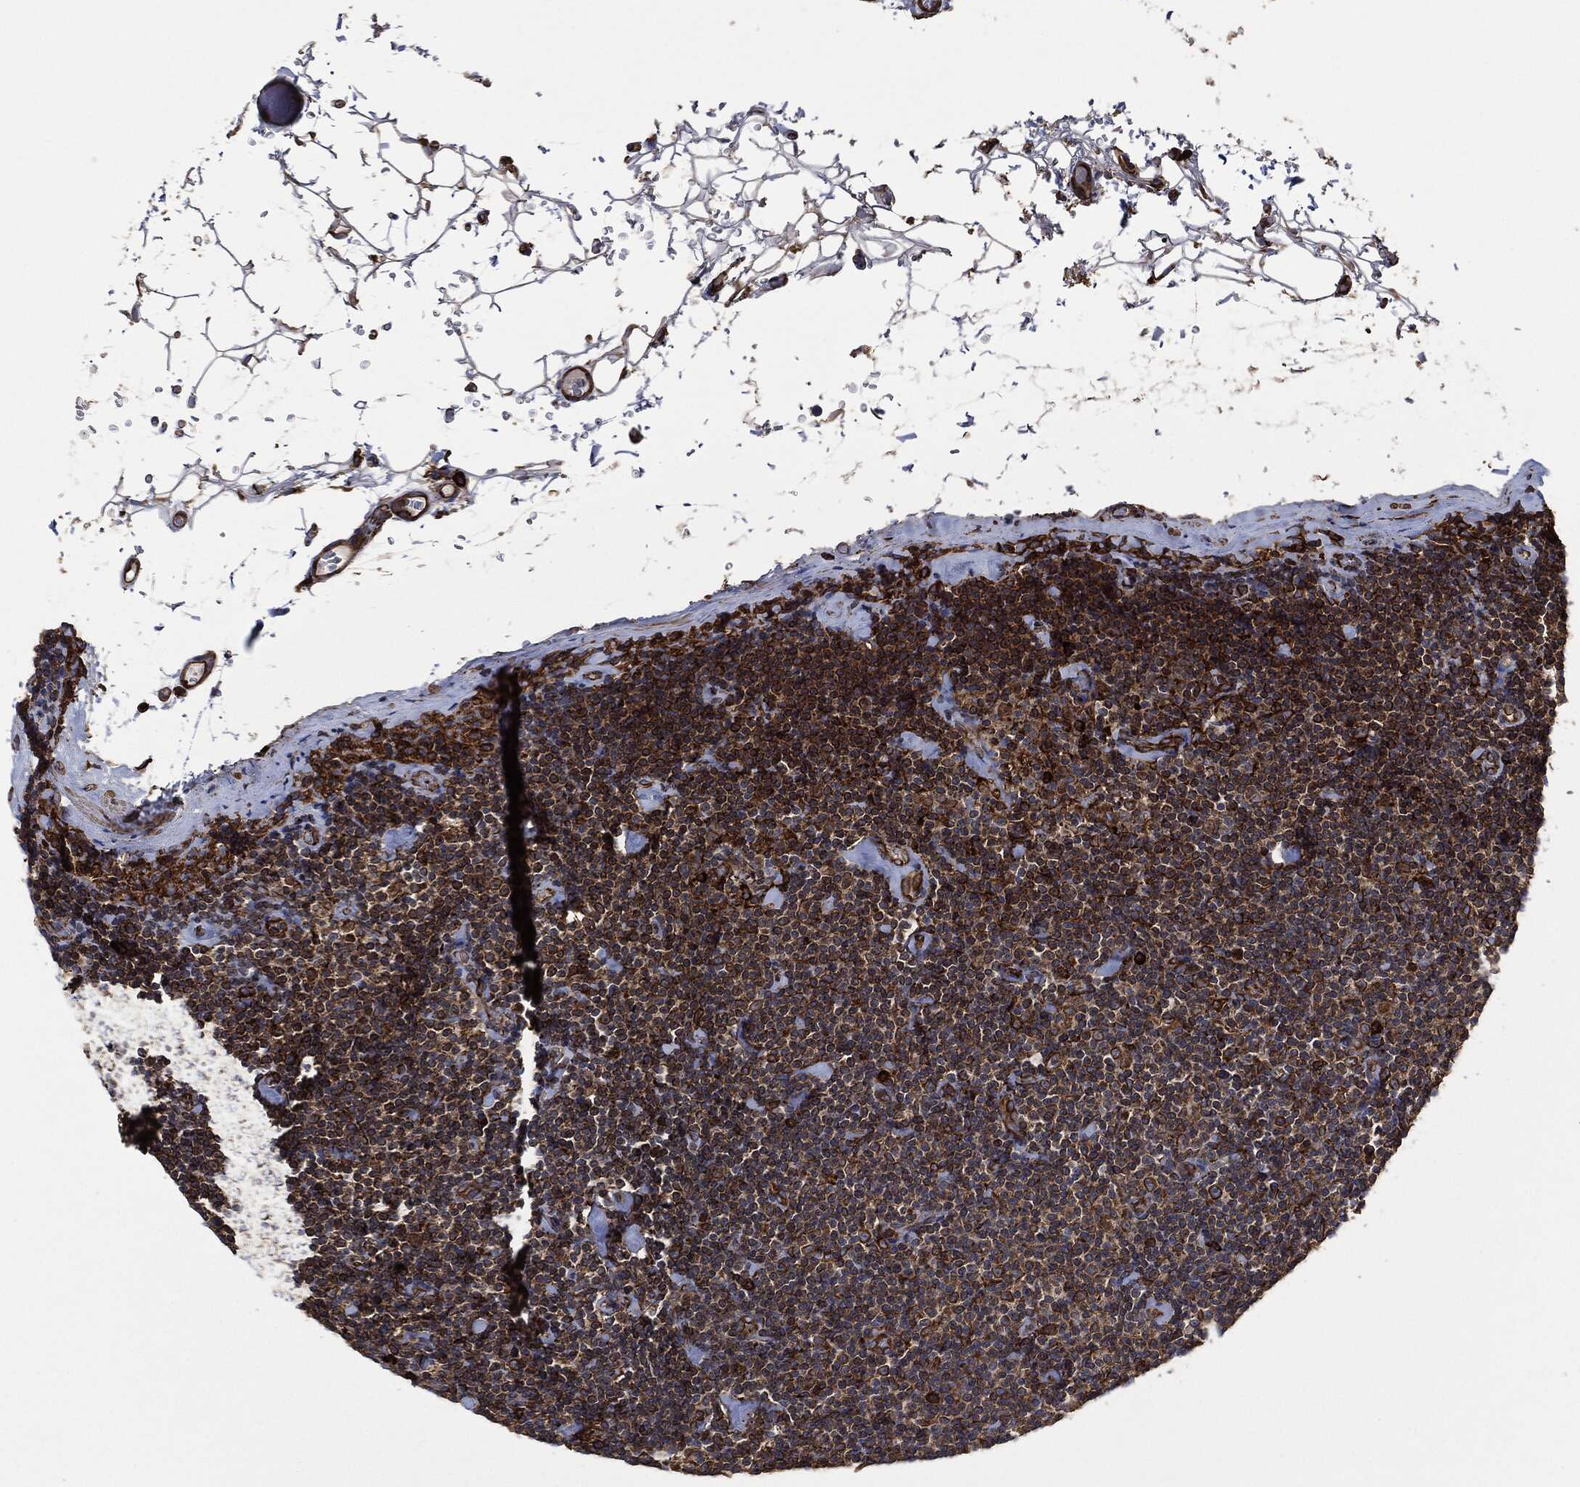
{"staining": {"intensity": "strong", "quantity": ">75%", "location": "cytoplasmic/membranous"}, "tissue": "lymphoma", "cell_type": "Tumor cells", "image_type": "cancer", "snomed": [{"axis": "morphology", "description": "Malignant lymphoma, non-Hodgkin's type, Low grade"}, {"axis": "topography", "description": "Lymph node"}], "caption": "Protein analysis of malignant lymphoma, non-Hodgkin's type (low-grade) tissue demonstrates strong cytoplasmic/membranous positivity in approximately >75% of tumor cells.", "gene": "AMFR", "patient": {"sex": "male", "age": 81}}